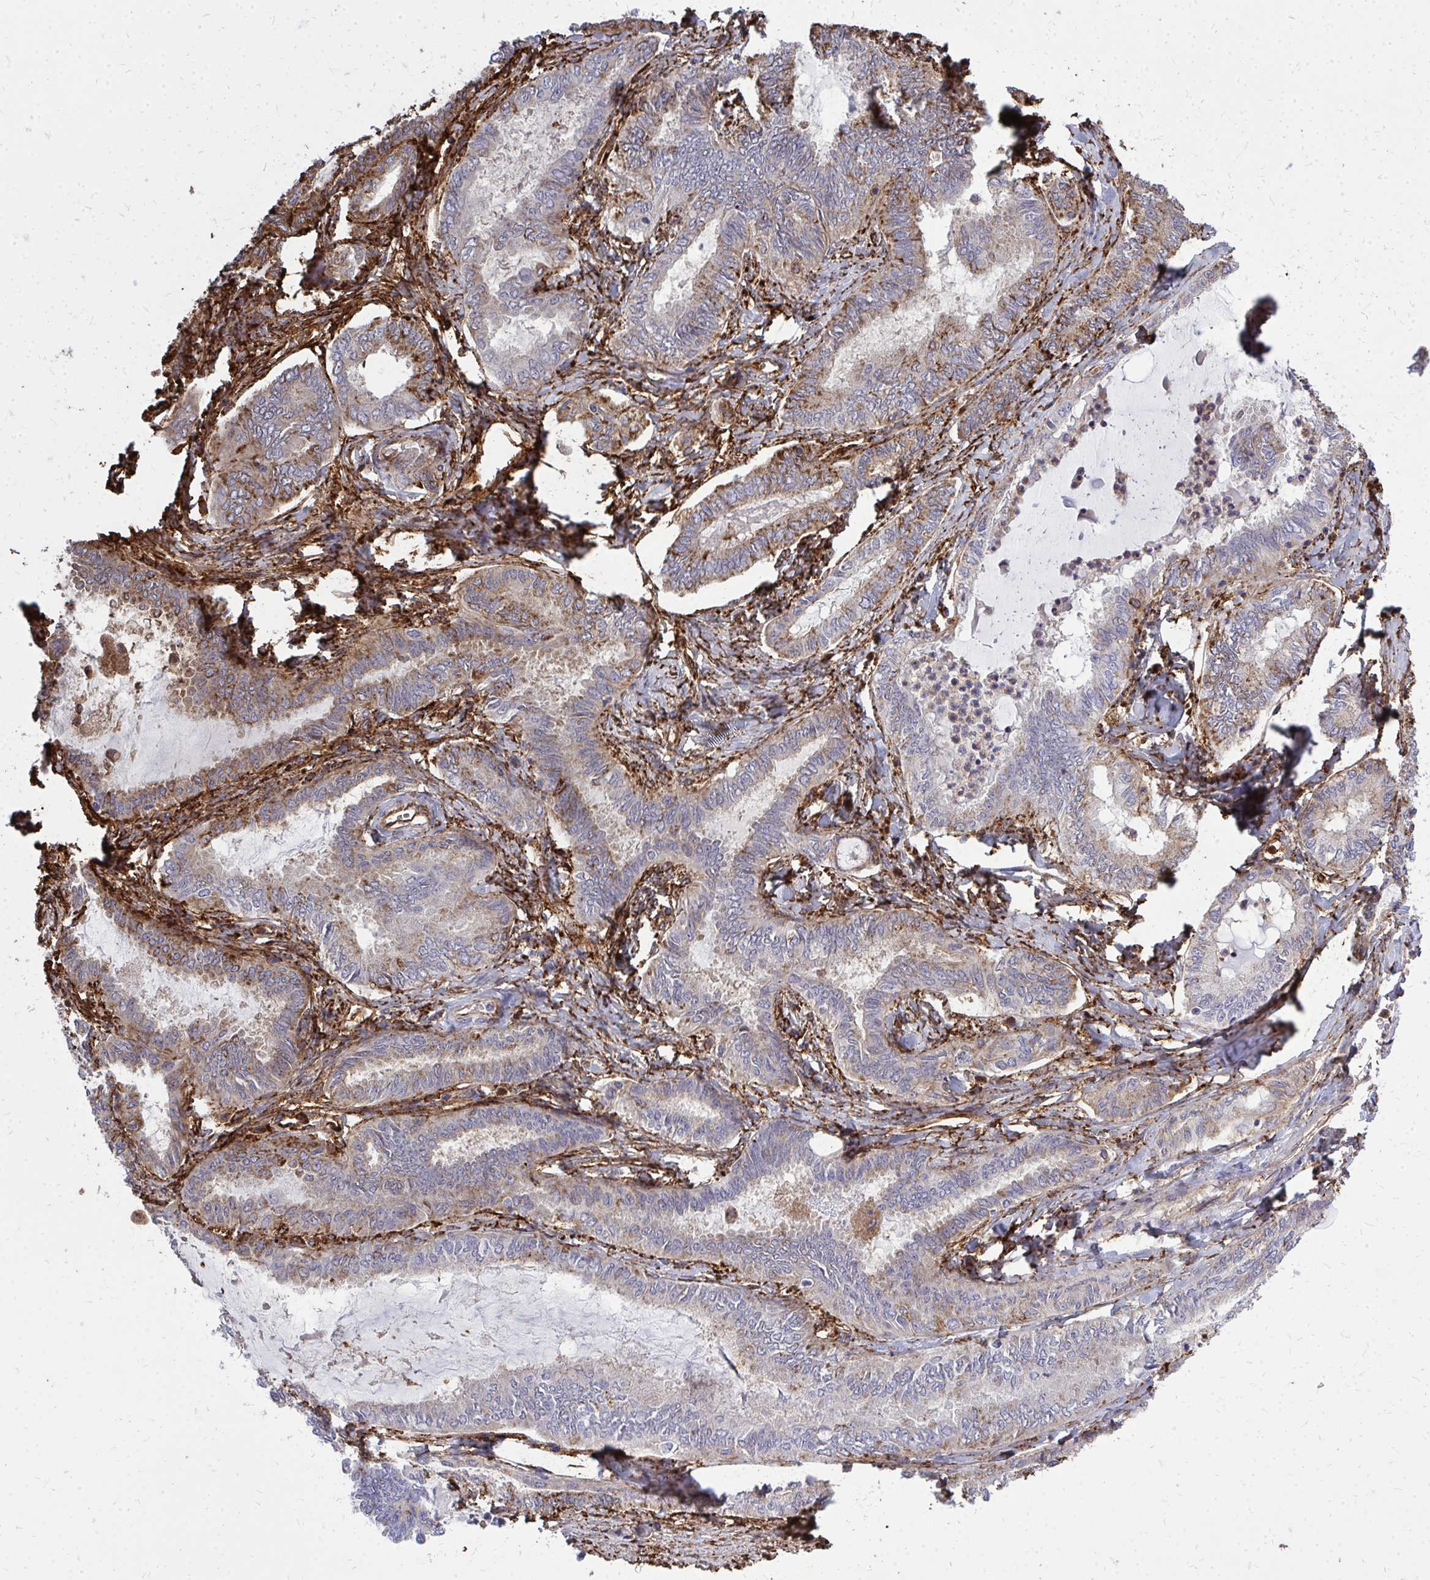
{"staining": {"intensity": "weak", "quantity": "25%-75%", "location": "cytoplasmic/membranous"}, "tissue": "ovarian cancer", "cell_type": "Tumor cells", "image_type": "cancer", "snomed": [{"axis": "morphology", "description": "Carcinoma, endometroid"}, {"axis": "topography", "description": "Ovary"}], "caption": "Immunohistochemical staining of ovarian cancer (endometroid carcinoma) shows low levels of weak cytoplasmic/membranous expression in approximately 25%-75% of tumor cells. Immunohistochemistry stains the protein of interest in brown and the nuclei are stained blue.", "gene": "MARCKSL1", "patient": {"sex": "female", "age": 70}}